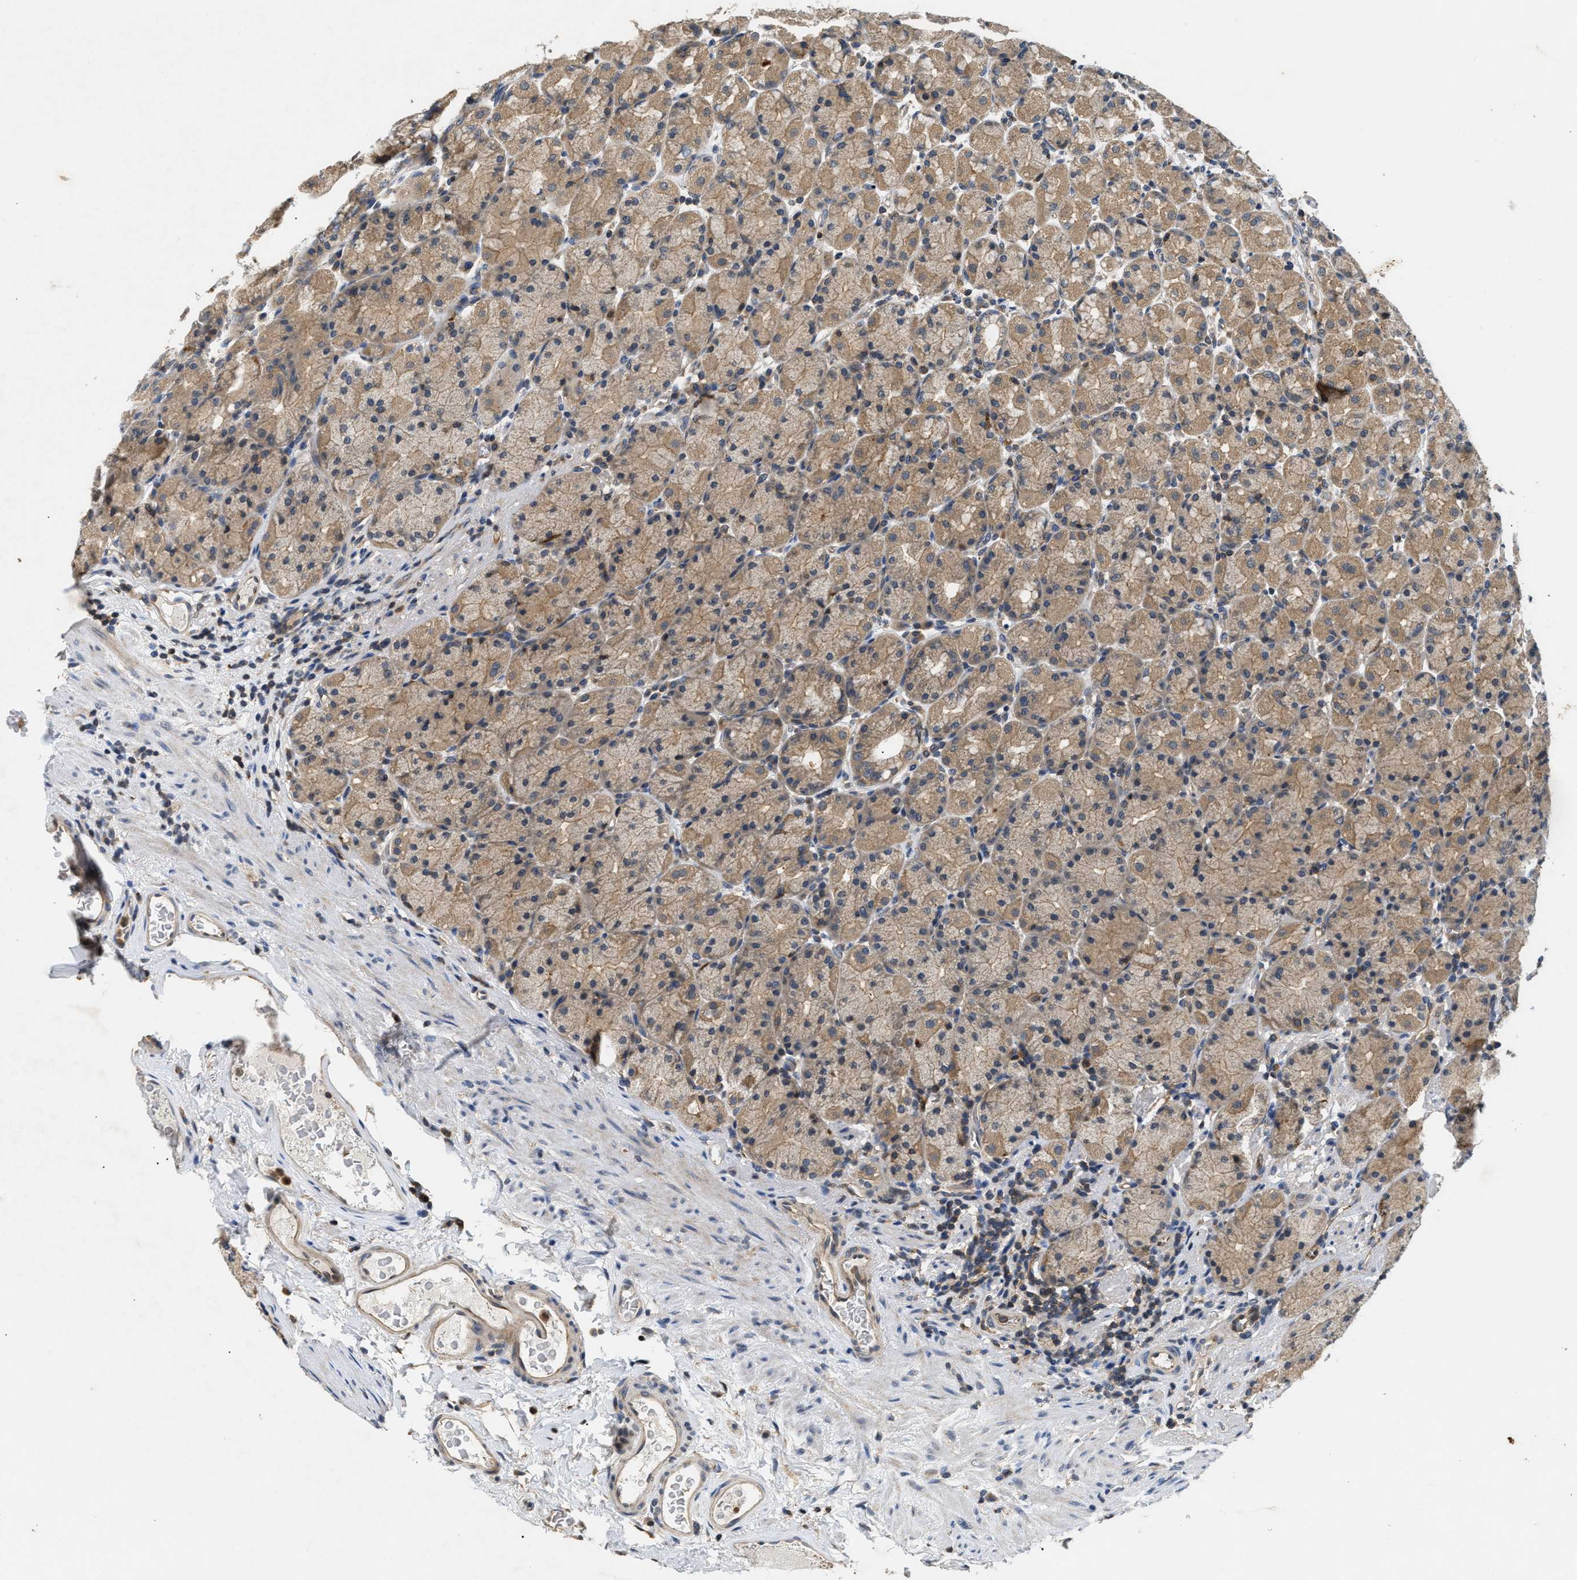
{"staining": {"intensity": "weak", "quantity": ">75%", "location": "cytoplasmic/membranous"}, "tissue": "stomach", "cell_type": "Glandular cells", "image_type": "normal", "snomed": [{"axis": "morphology", "description": "Normal tissue, NOS"}, {"axis": "topography", "description": "Stomach, upper"}], "caption": "The micrograph exhibits immunohistochemical staining of normal stomach. There is weak cytoplasmic/membranous expression is seen in about >75% of glandular cells.", "gene": "CHUK", "patient": {"sex": "male", "age": 68}}